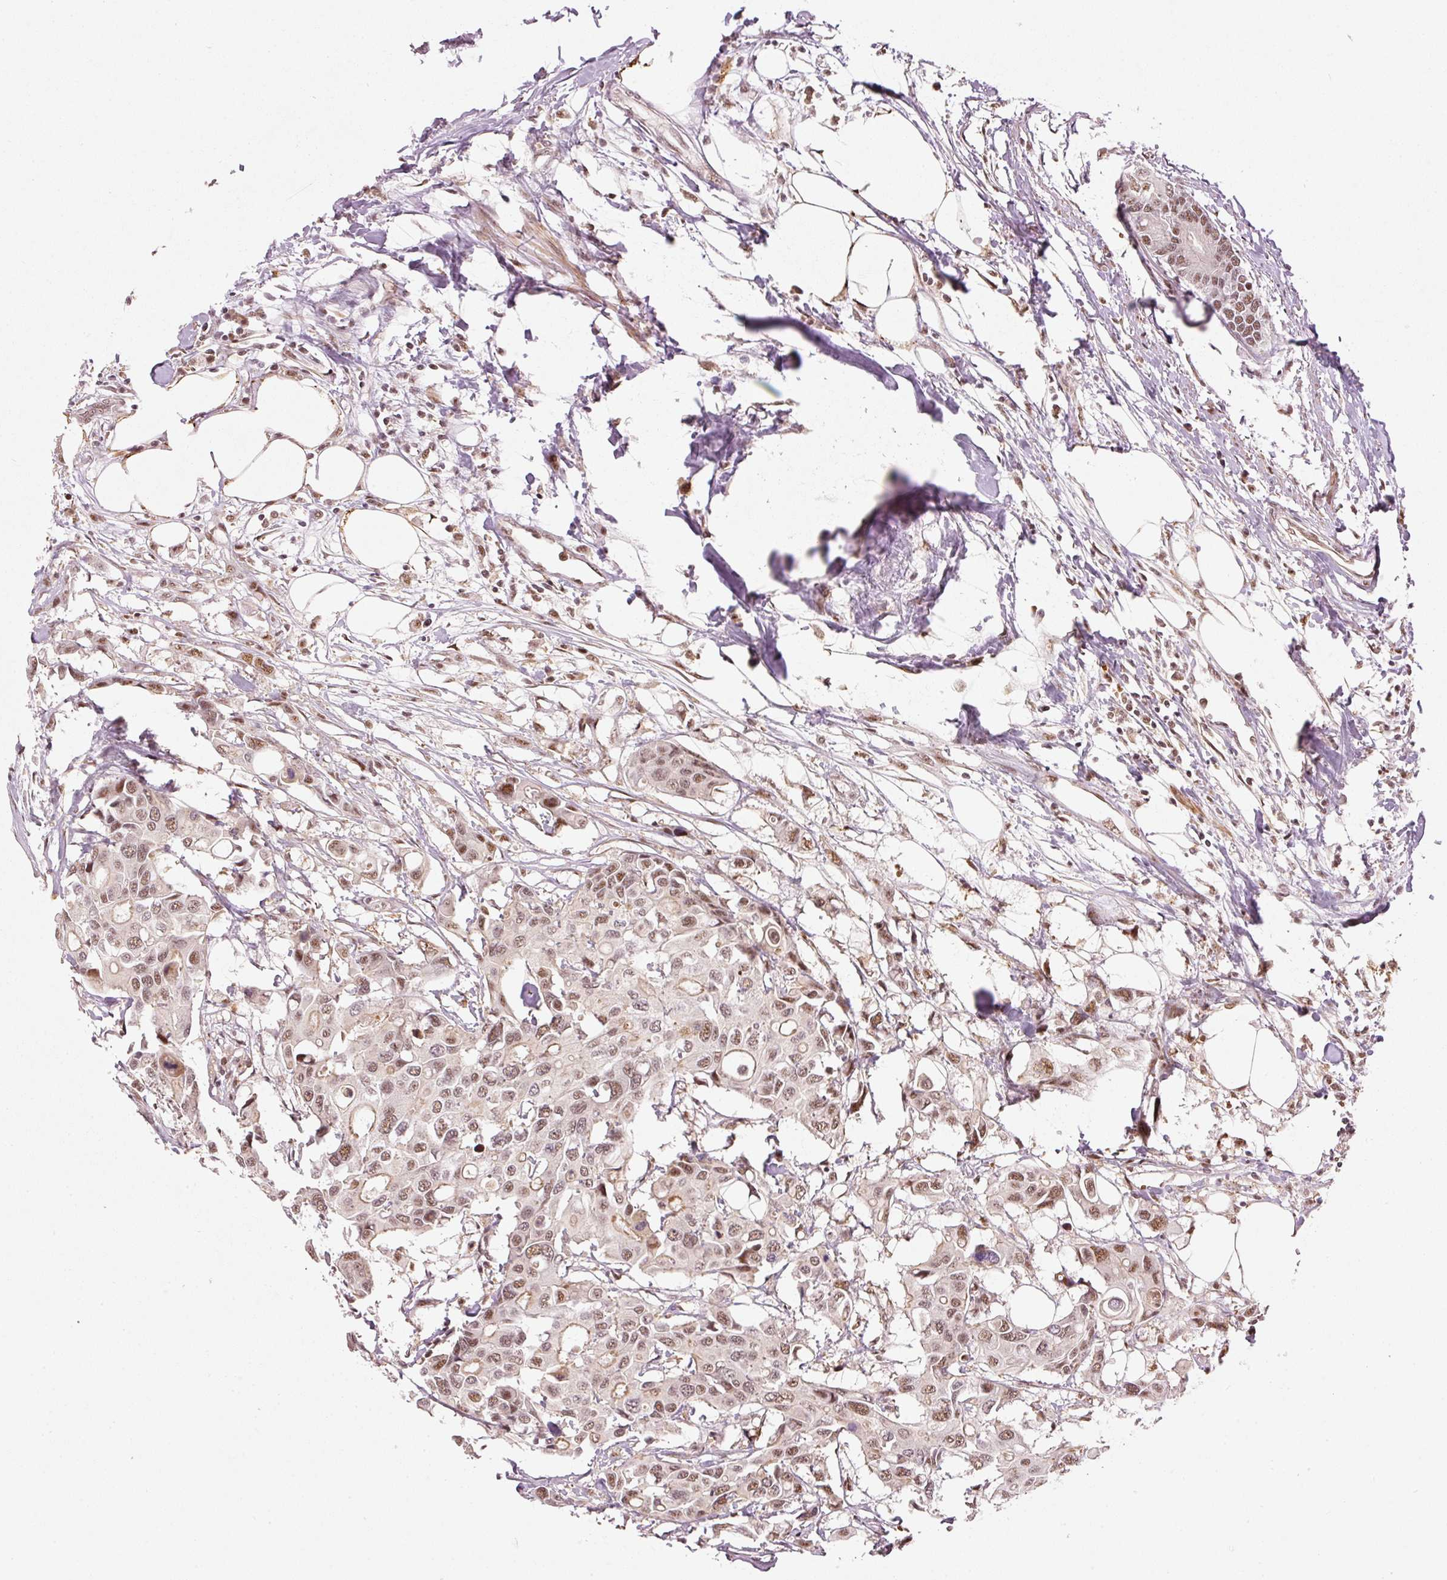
{"staining": {"intensity": "moderate", "quantity": ">75%", "location": "nuclear"}, "tissue": "colorectal cancer", "cell_type": "Tumor cells", "image_type": "cancer", "snomed": [{"axis": "morphology", "description": "Adenocarcinoma, NOS"}, {"axis": "topography", "description": "Colon"}], "caption": "Tumor cells exhibit moderate nuclear expression in about >75% of cells in colorectal cancer (adenocarcinoma).", "gene": "THOC6", "patient": {"sex": "male", "age": 77}}